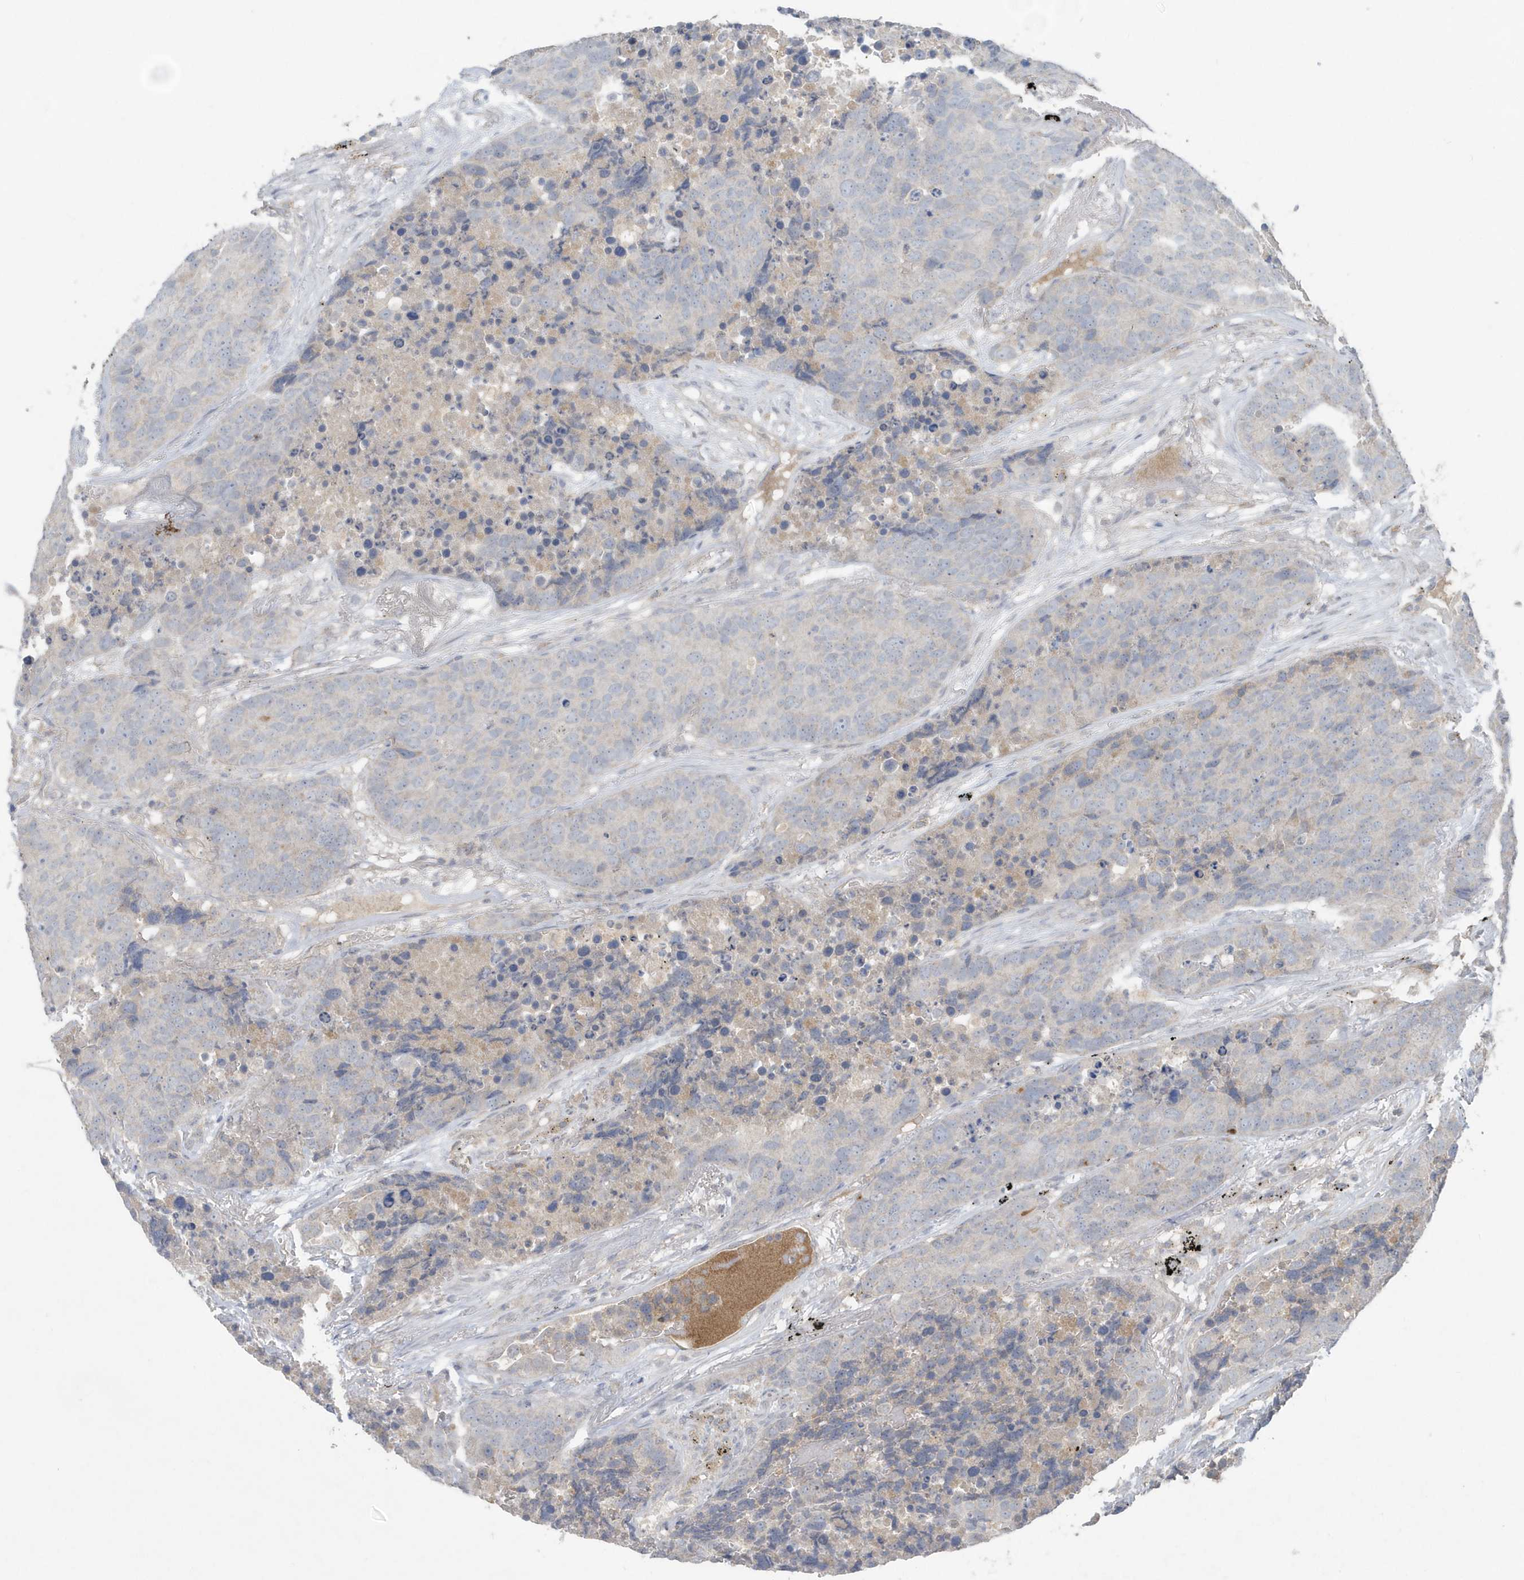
{"staining": {"intensity": "weak", "quantity": "<25%", "location": "cytoplasmic/membranous"}, "tissue": "carcinoid", "cell_type": "Tumor cells", "image_type": "cancer", "snomed": [{"axis": "morphology", "description": "Carcinoid, malignant, NOS"}, {"axis": "topography", "description": "Lung"}], "caption": "There is no significant positivity in tumor cells of malignant carcinoid.", "gene": "C1RL", "patient": {"sex": "male", "age": 60}}